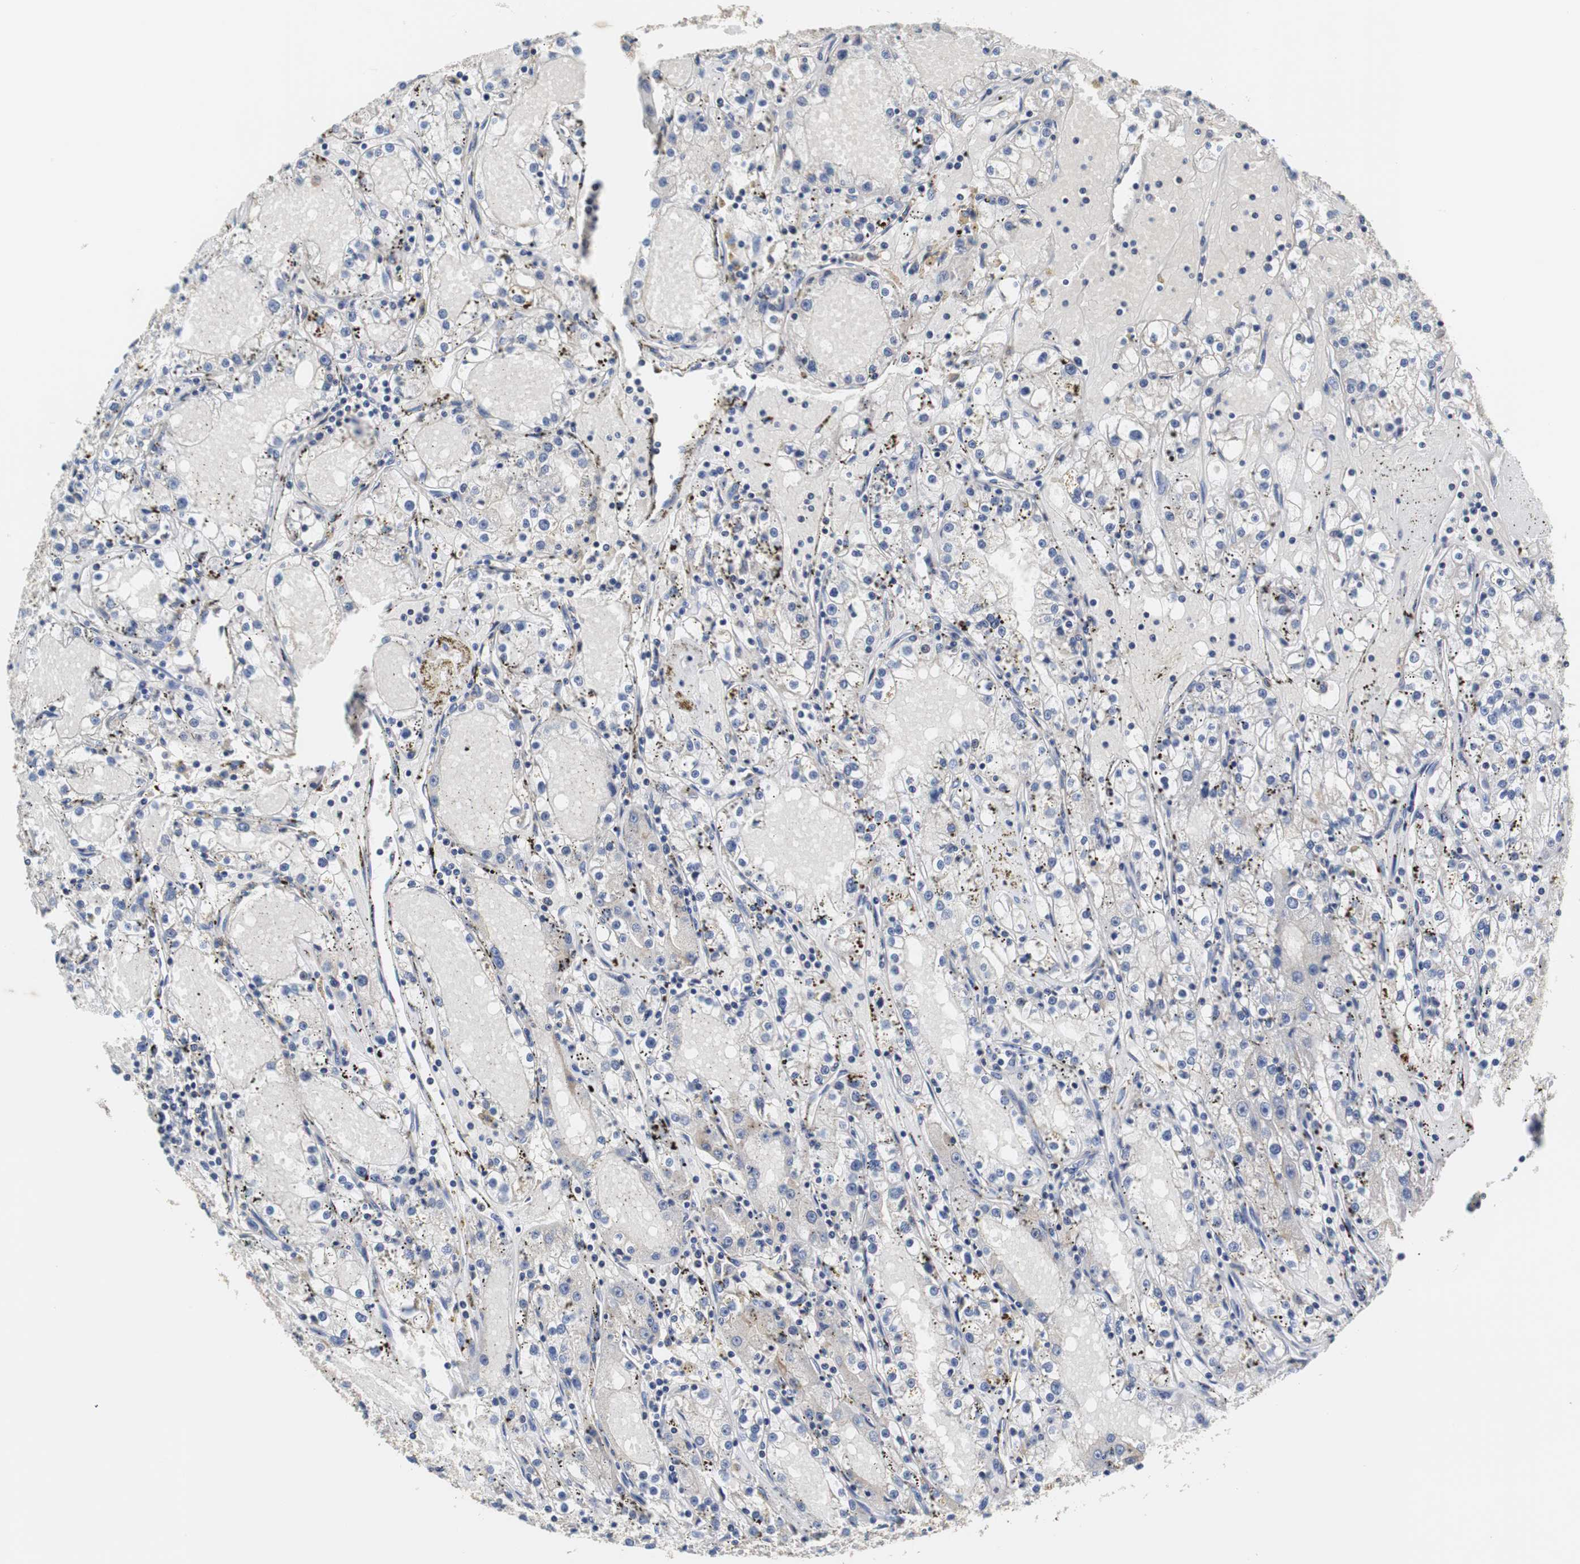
{"staining": {"intensity": "negative", "quantity": "none", "location": "none"}, "tissue": "renal cancer", "cell_type": "Tumor cells", "image_type": "cancer", "snomed": [{"axis": "morphology", "description": "Adenocarcinoma, NOS"}, {"axis": "topography", "description": "Kidney"}], "caption": "This is an immunohistochemistry (IHC) photomicrograph of human adenocarcinoma (renal). There is no expression in tumor cells.", "gene": "VAMP8", "patient": {"sex": "male", "age": 56}}